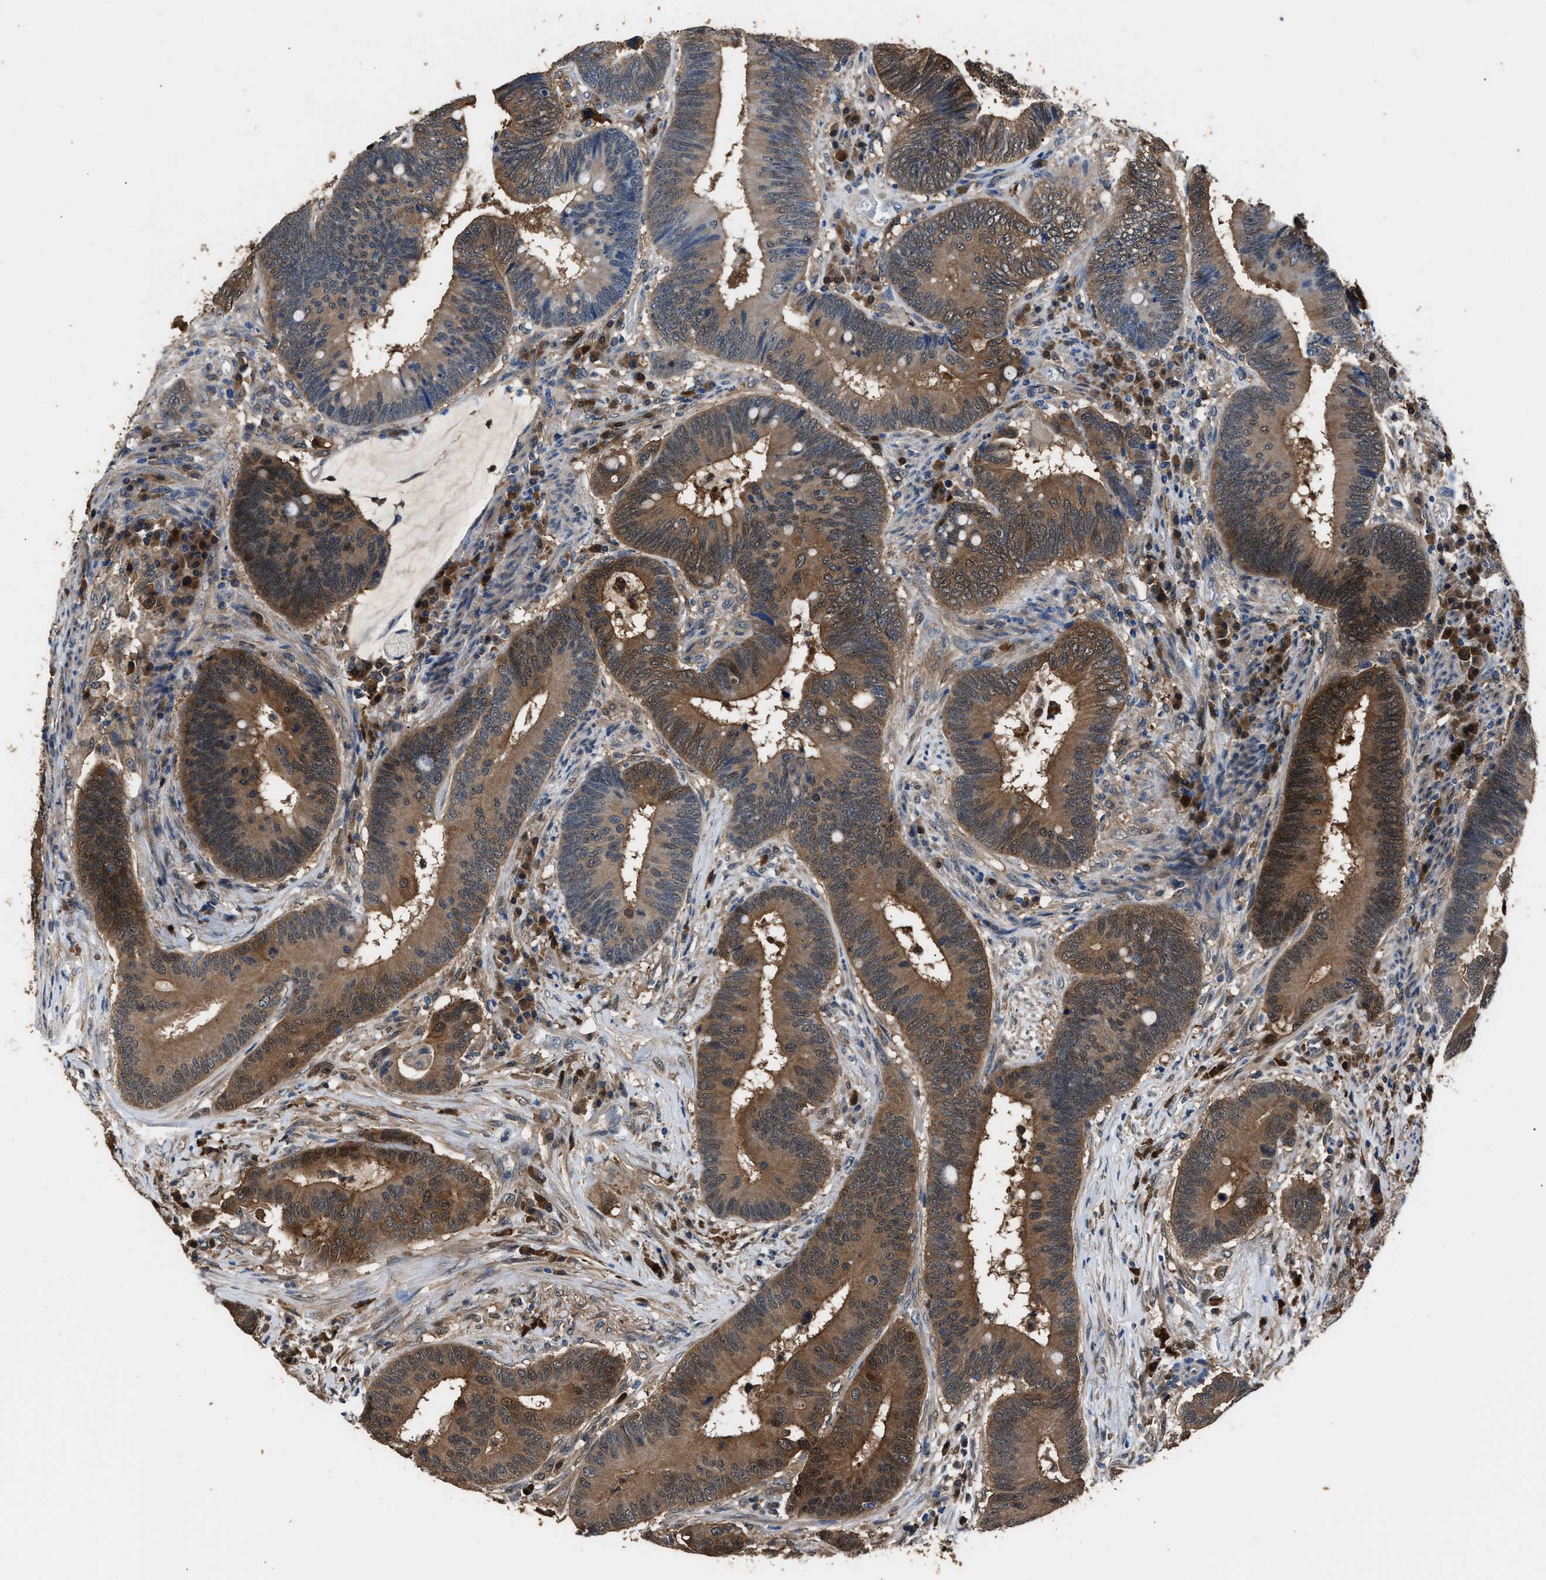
{"staining": {"intensity": "moderate", "quantity": ">75%", "location": "cytoplasmic/membranous"}, "tissue": "colorectal cancer", "cell_type": "Tumor cells", "image_type": "cancer", "snomed": [{"axis": "morphology", "description": "Adenocarcinoma, NOS"}, {"axis": "topography", "description": "Rectum"}, {"axis": "topography", "description": "Anal"}], "caption": "This histopathology image shows colorectal adenocarcinoma stained with IHC to label a protein in brown. The cytoplasmic/membranous of tumor cells show moderate positivity for the protein. Nuclei are counter-stained blue.", "gene": "GSTP1", "patient": {"sex": "female", "age": 89}}